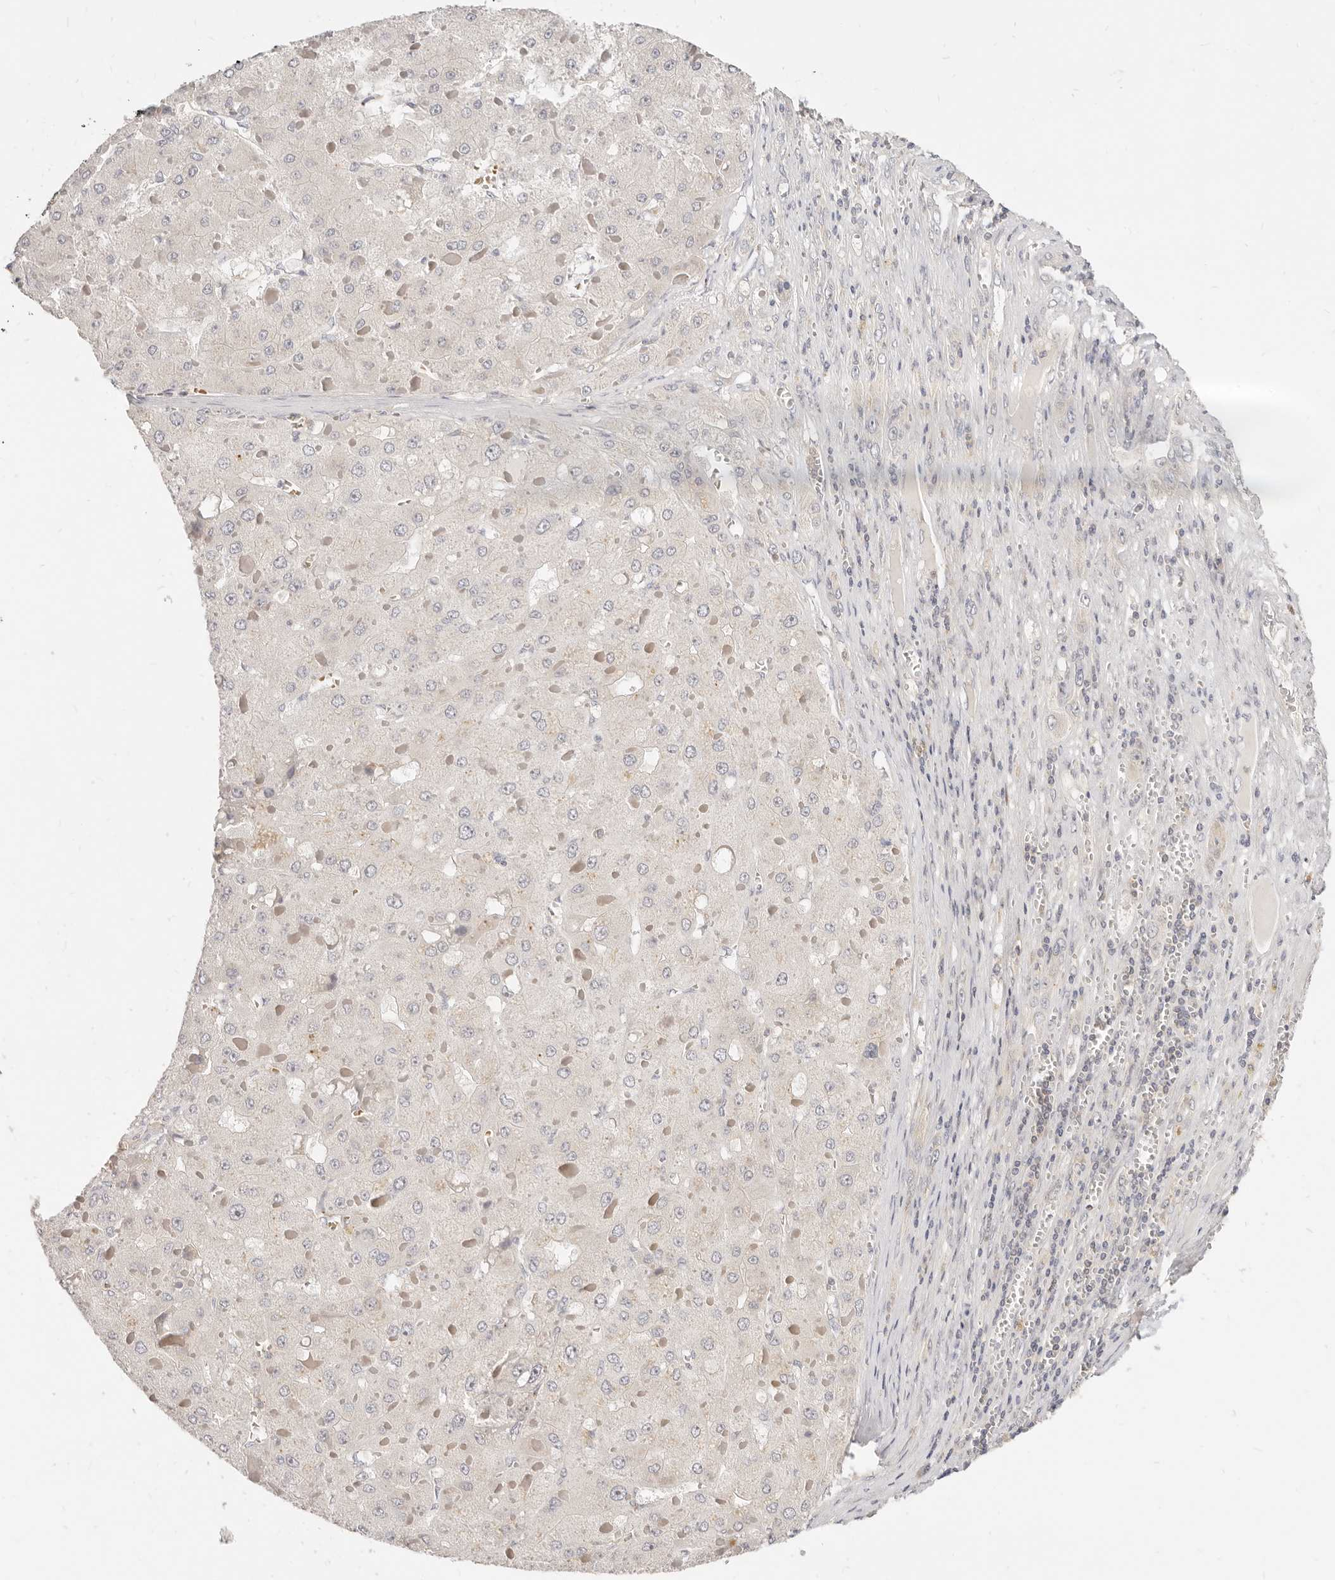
{"staining": {"intensity": "negative", "quantity": "none", "location": "none"}, "tissue": "liver cancer", "cell_type": "Tumor cells", "image_type": "cancer", "snomed": [{"axis": "morphology", "description": "Carcinoma, Hepatocellular, NOS"}, {"axis": "topography", "description": "Liver"}], "caption": "There is no significant staining in tumor cells of liver cancer.", "gene": "LTB4R2", "patient": {"sex": "female", "age": 73}}